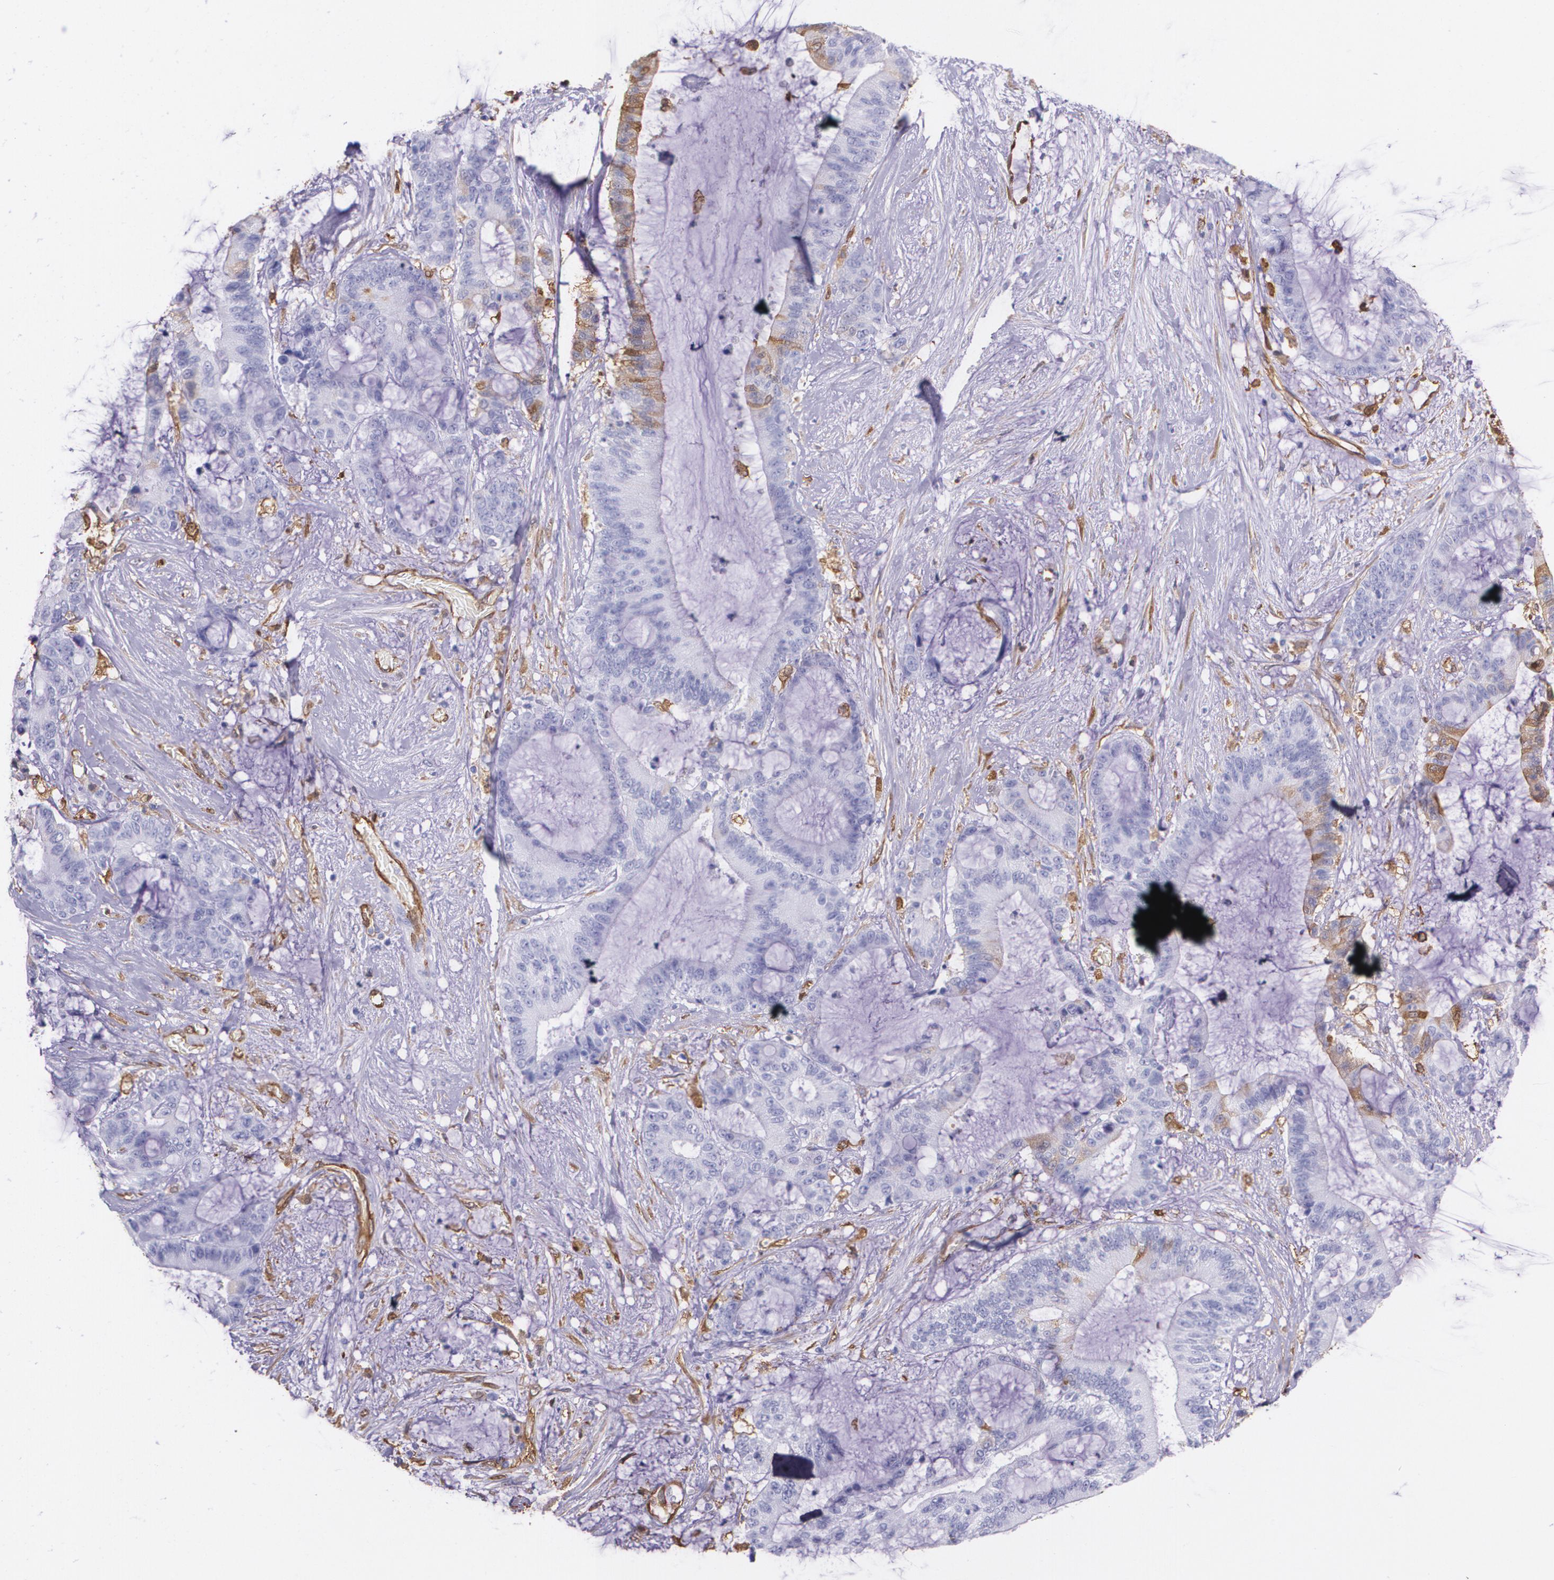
{"staining": {"intensity": "weak", "quantity": "<25%", "location": "cytoplasmic/membranous"}, "tissue": "liver cancer", "cell_type": "Tumor cells", "image_type": "cancer", "snomed": [{"axis": "morphology", "description": "Cholangiocarcinoma"}, {"axis": "topography", "description": "Liver"}], "caption": "Cholangiocarcinoma (liver) stained for a protein using immunohistochemistry demonstrates no staining tumor cells.", "gene": "MMP2", "patient": {"sex": "female", "age": 73}}